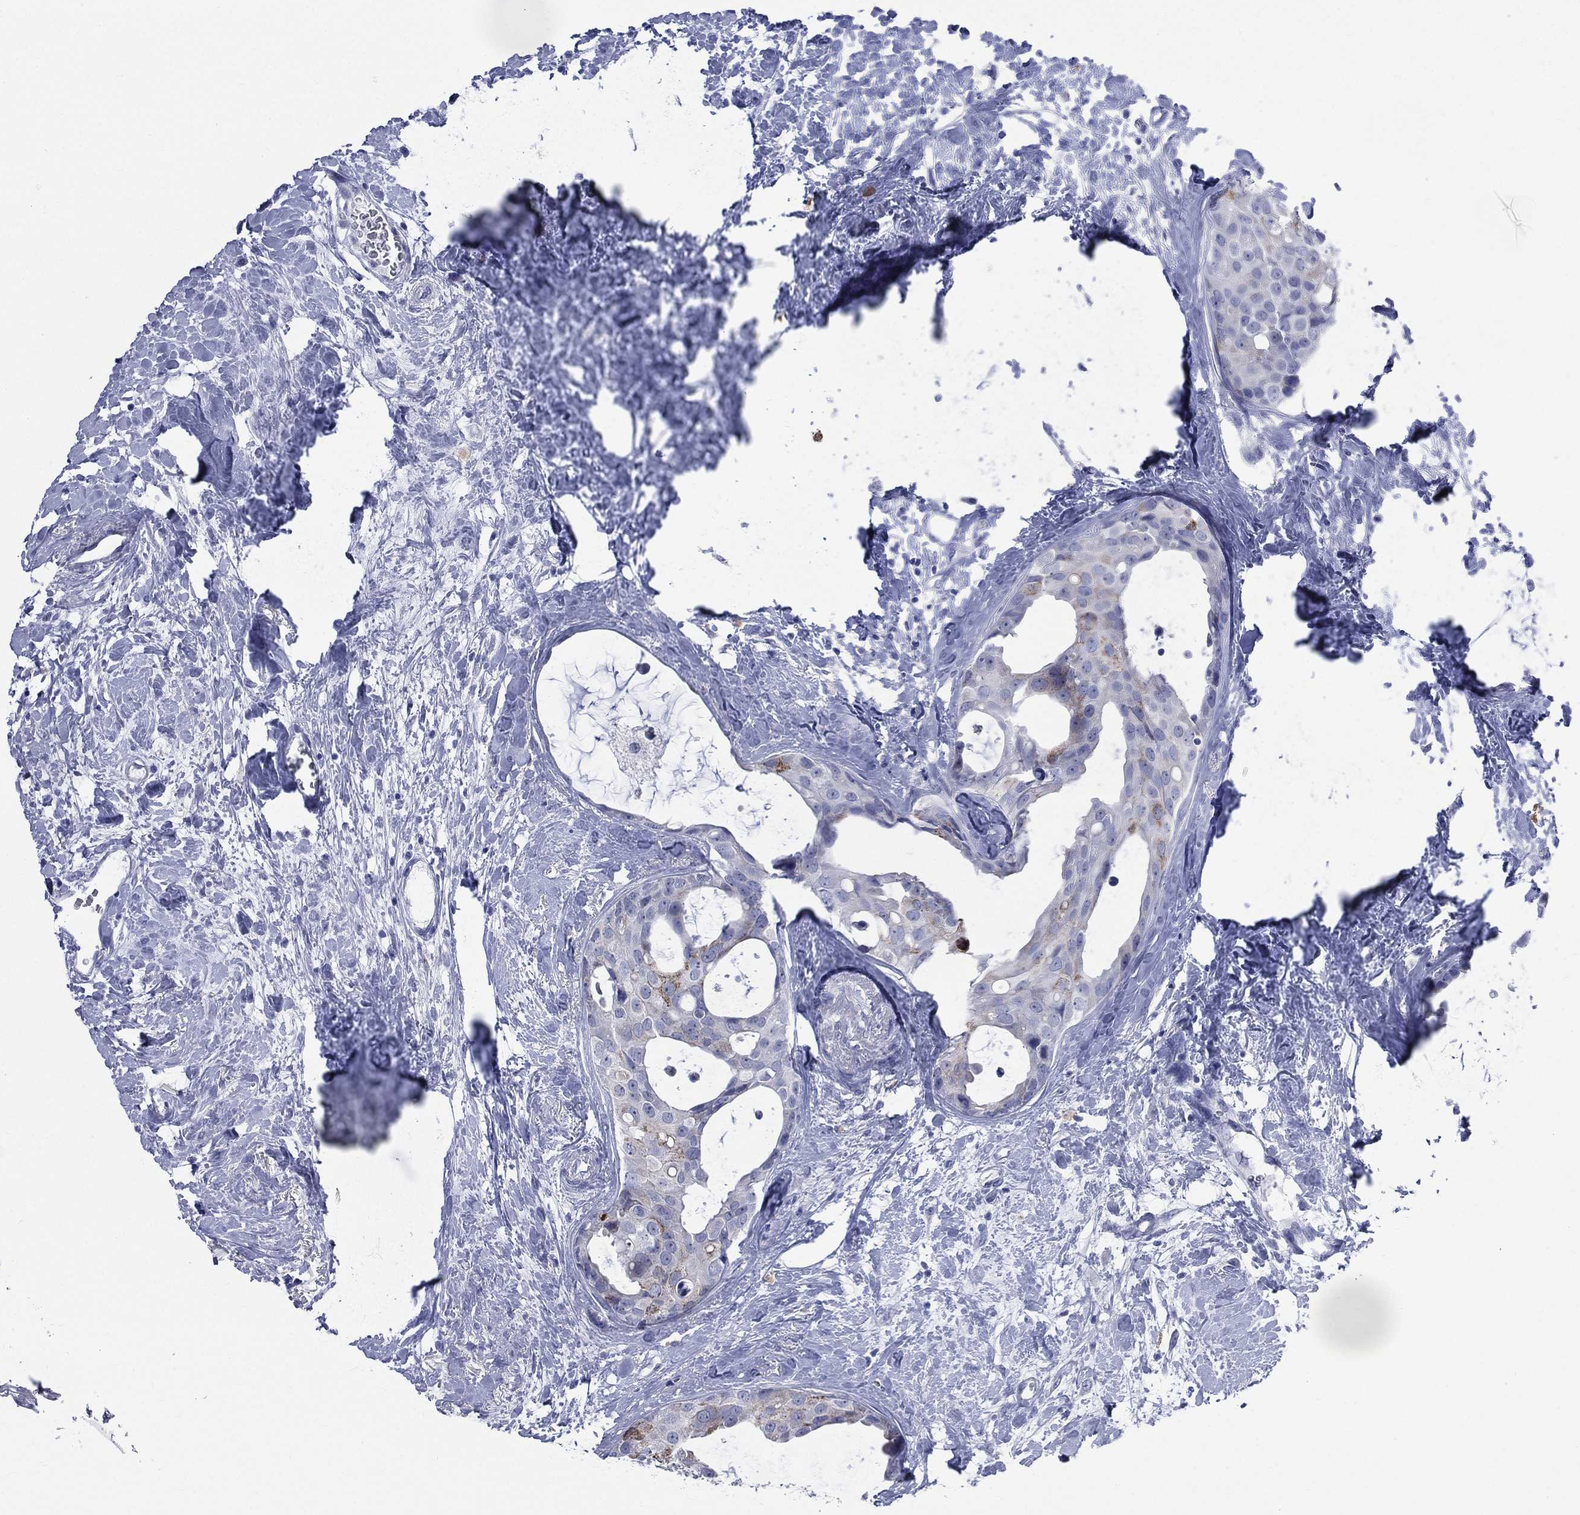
{"staining": {"intensity": "moderate", "quantity": "<25%", "location": "cytoplasmic/membranous"}, "tissue": "breast cancer", "cell_type": "Tumor cells", "image_type": "cancer", "snomed": [{"axis": "morphology", "description": "Duct carcinoma"}, {"axis": "topography", "description": "Breast"}], "caption": "A micrograph showing moderate cytoplasmic/membranous positivity in about <25% of tumor cells in infiltrating ductal carcinoma (breast), as visualized by brown immunohistochemical staining.", "gene": "AKAP3", "patient": {"sex": "female", "age": 45}}